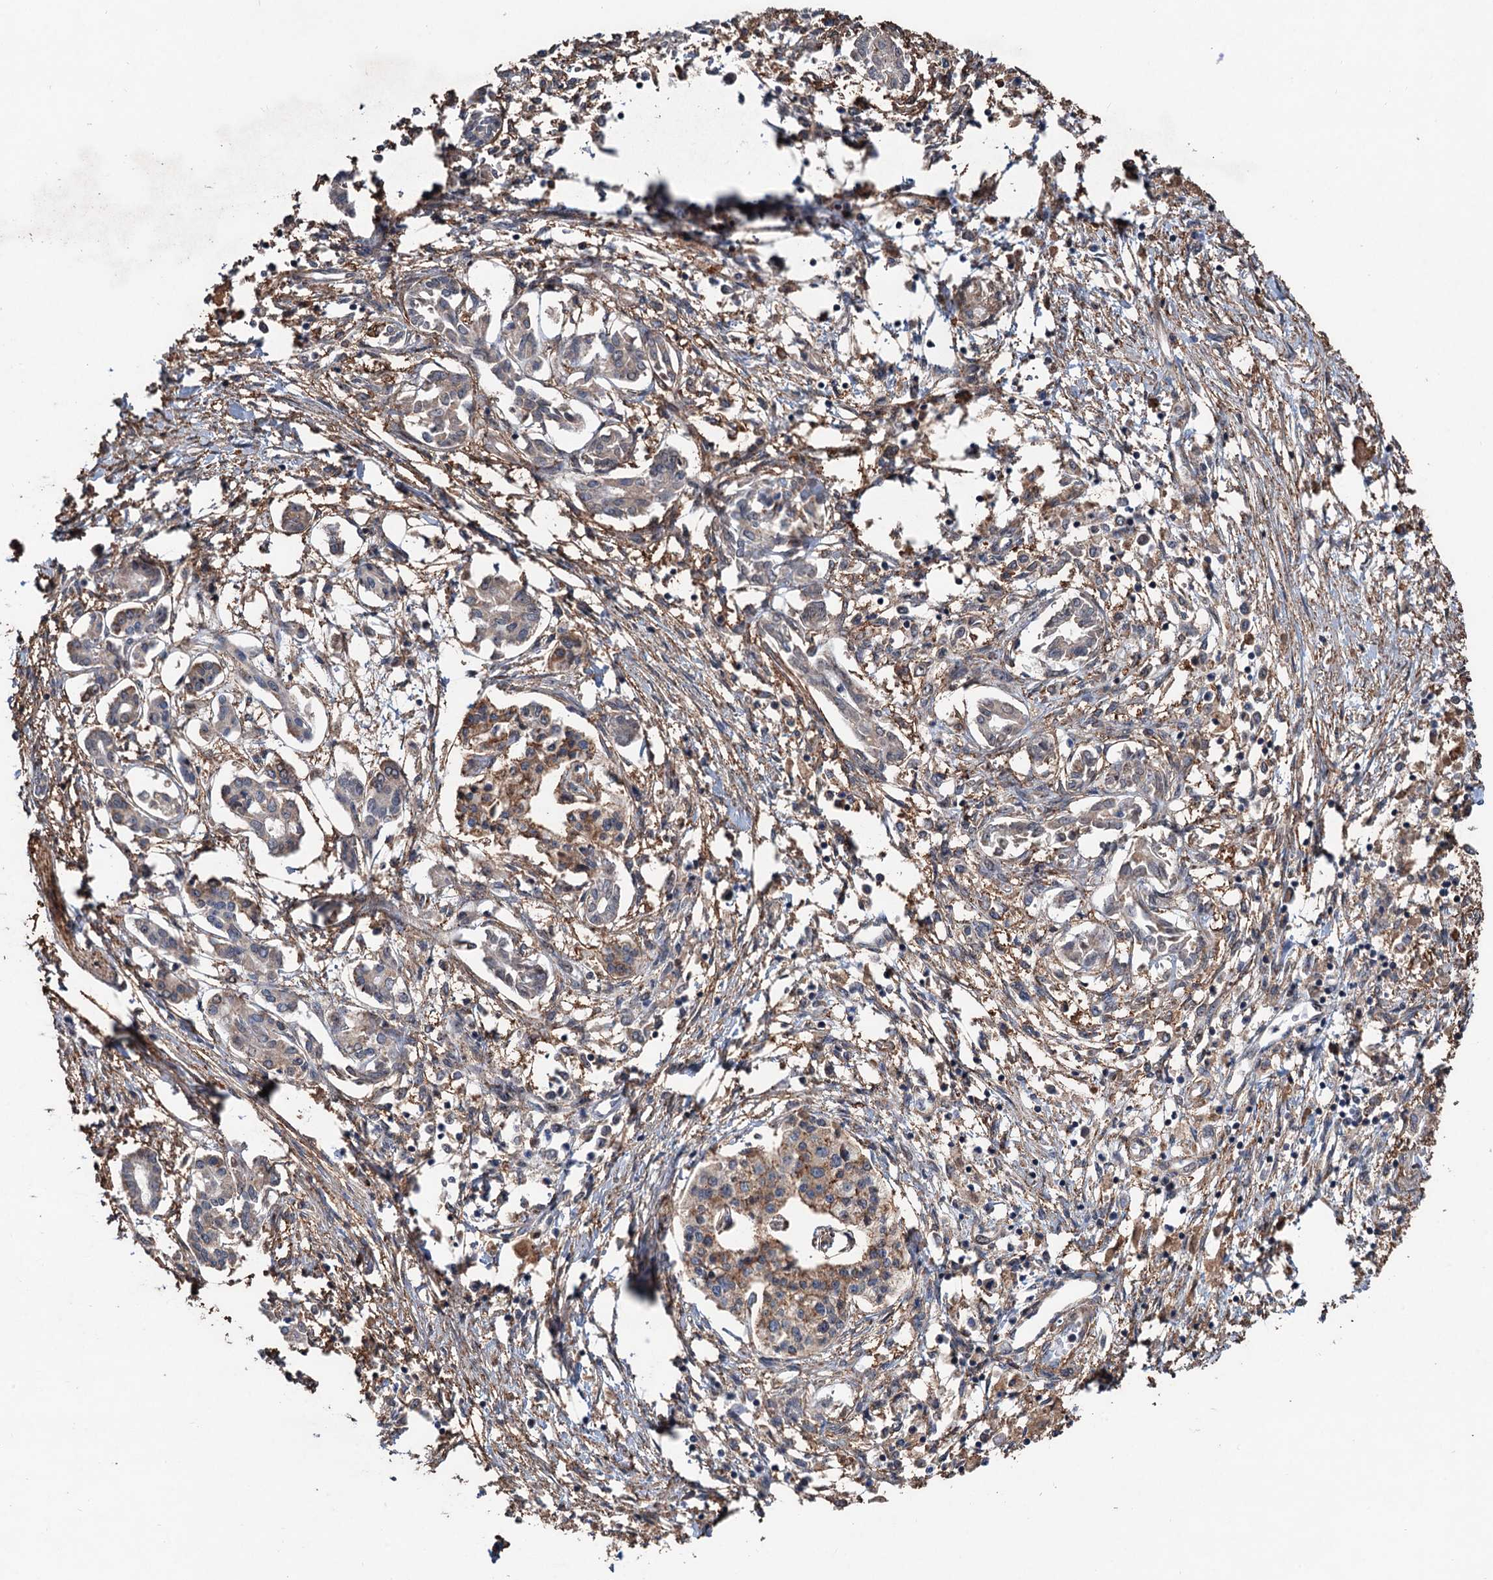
{"staining": {"intensity": "negative", "quantity": "none", "location": "none"}, "tissue": "pancreatic cancer", "cell_type": "Tumor cells", "image_type": "cancer", "snomed": [{"axis": "morphology", "description": "Adenocarcinoma, NOS"}, {"axis": "topography", "description": "Pancreas"}], "caption": "The immunohistochemistry (IHC) histopathology image has no significant staining in tumor cells of pancreatic cancer (adenocarcinoma) tissue.", "gene": "TMA16", "patient": {"sex": "female", "age": 50}}